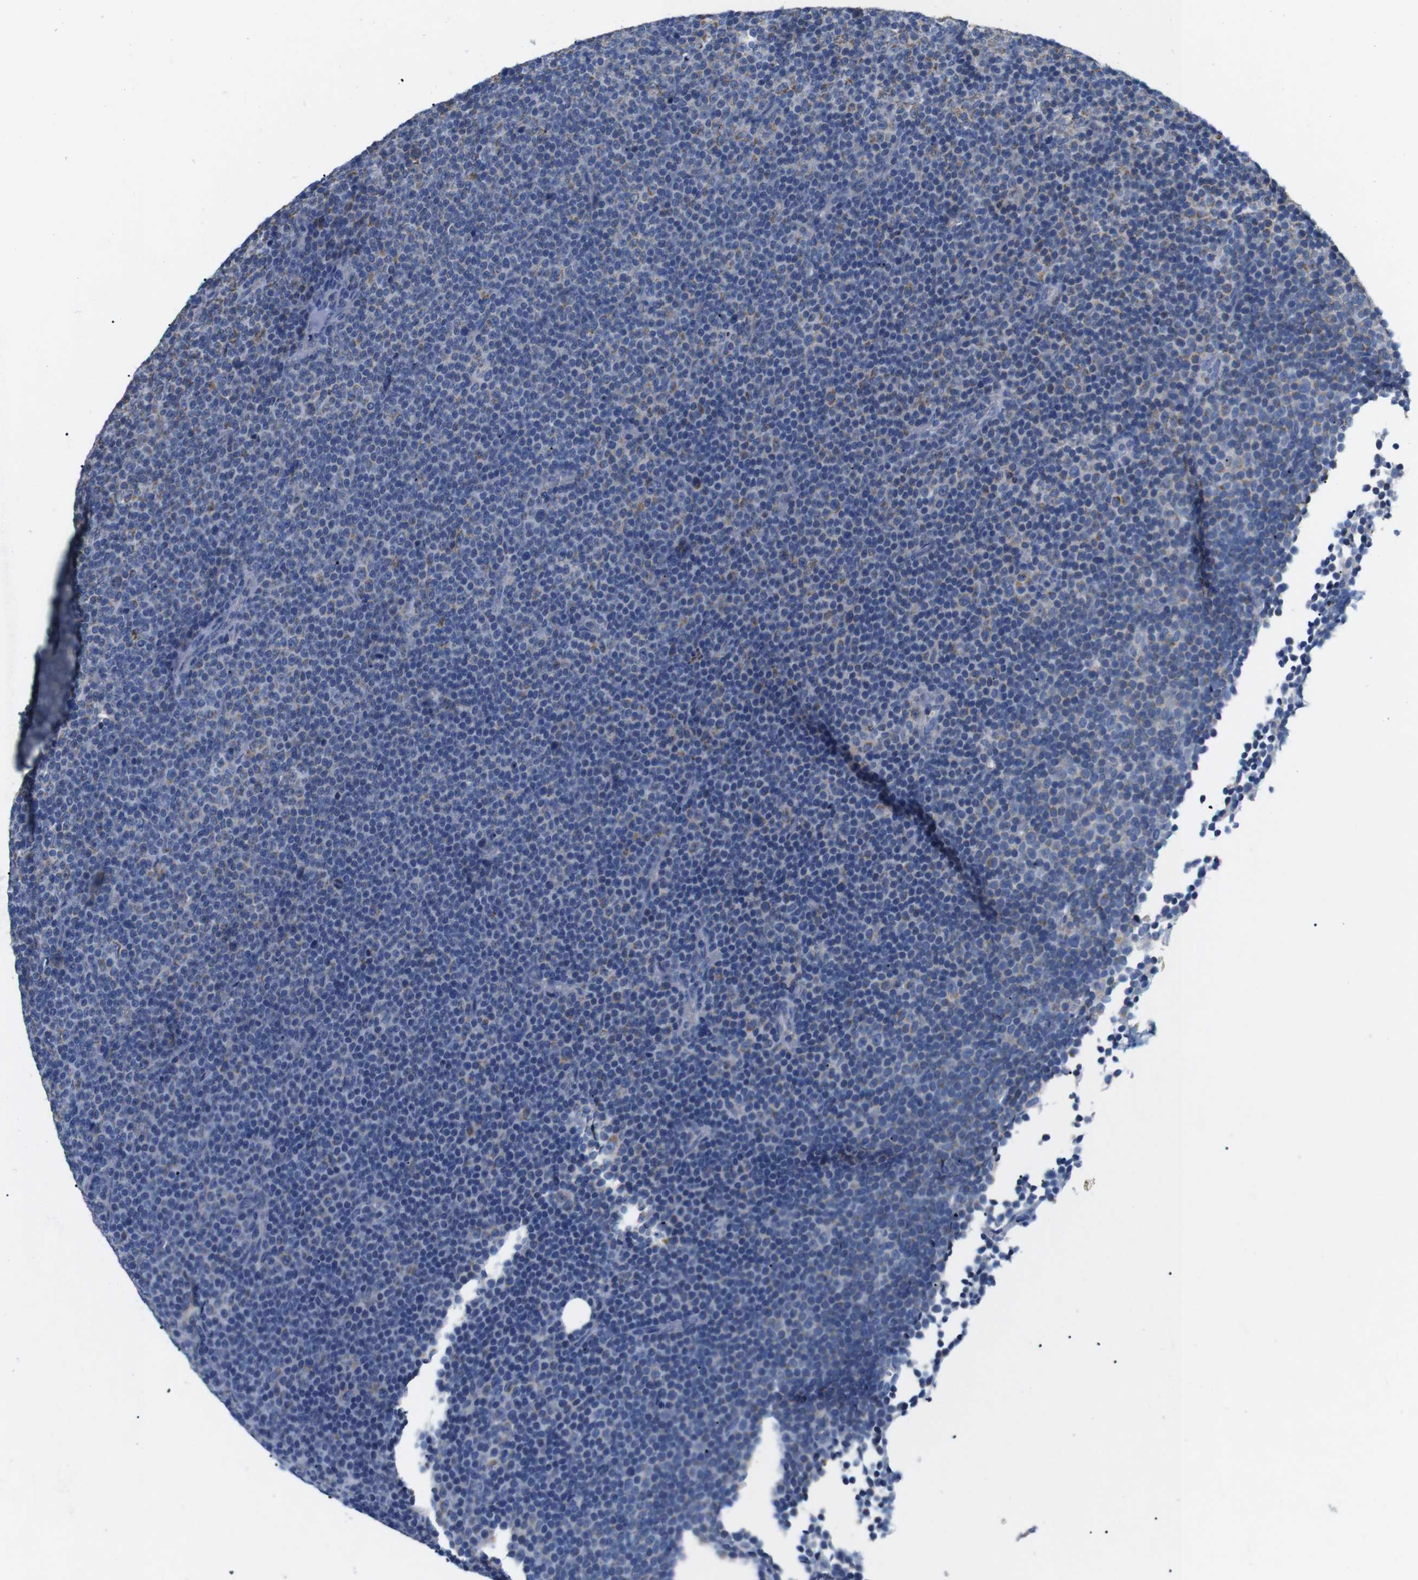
{"staining": {"intensity": "moderate", "quantity": "25%-75%", "location": "cytoplasmic/membranous"}, "tissue": "lymphoma", "cell_type": "Tumor cells", "image_type": "cancer", "snomed": [{"axis": "morphology", "description": "Malignant lymphoma, non-Hodgkin's type, Low grade"}, {"axis": "topography", "description": "Lymph node"}], "caption": "Protein staining of lymphoma tissue exhibits moderate cytoplasmic/membranous expression in approximately 25%-75% of tumor cells.", "gene": "F2RL1", "patient": {"sex": "female", "age": 67}}